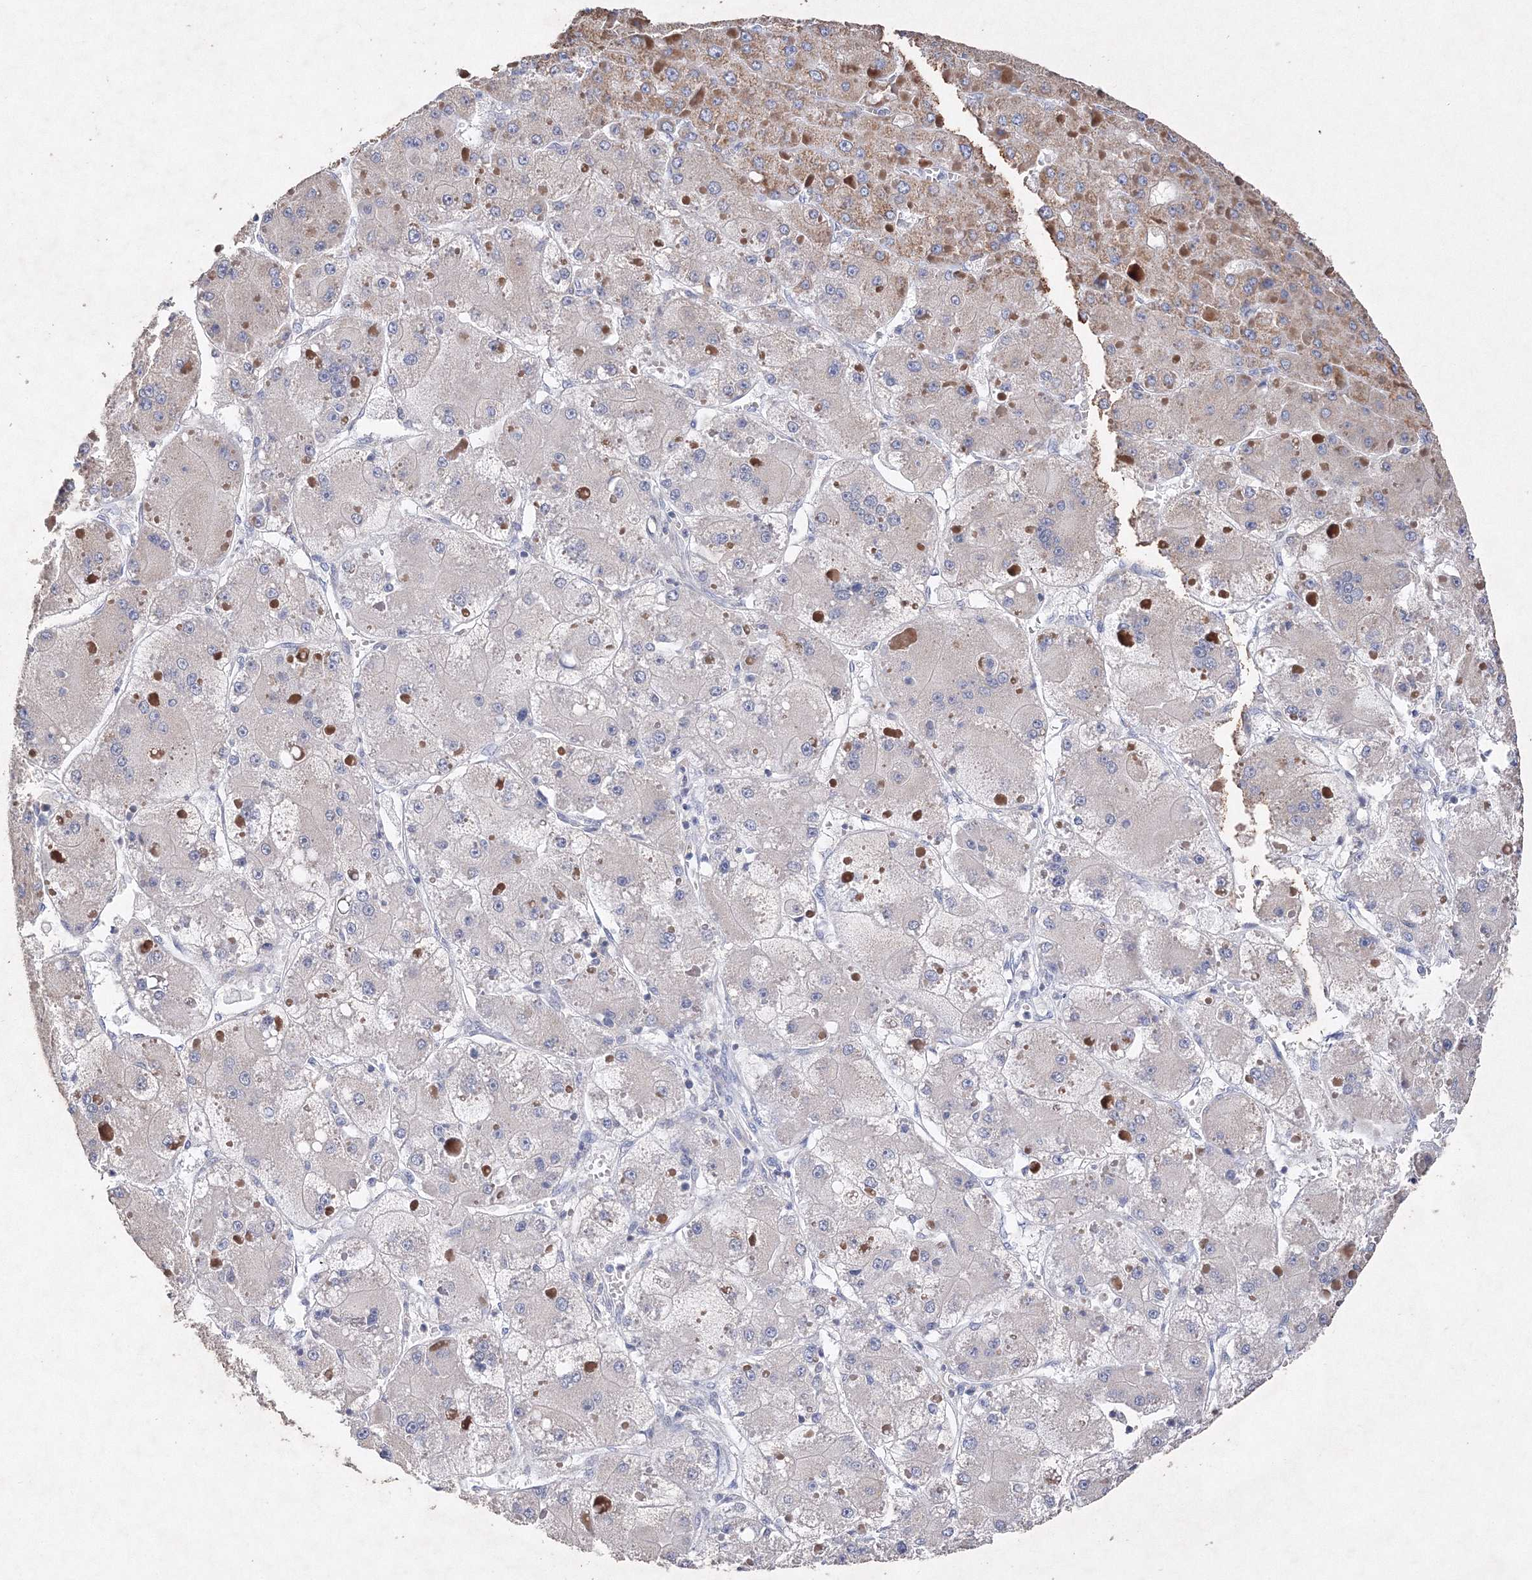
{"staining": {"intensity": "moderate", "quantity": "<25%", "location": "cytoplasmic/membranous"}, "tissue": "liver cancer", "cell_type": "Tumor cells", "image_type": "cancer", "snomed": [{"axis": "morphology", "description": "Carcinoma, Hepatocellular, NOS"}, {"axis": "topography", "description": "Liver"}], "caption": "Tumor cells demonstrate low levels of moderate cytoplasmic/membranous staining in about <25% of cells in human liver cancer (hepatocellular carcinoma). The staining was performed using DAB, with brown indicating positive protein expression. Nuclei are stained blue with hematoxylin.", "gene": "GLS", "patient": {"sex": "female", "age": 73}}